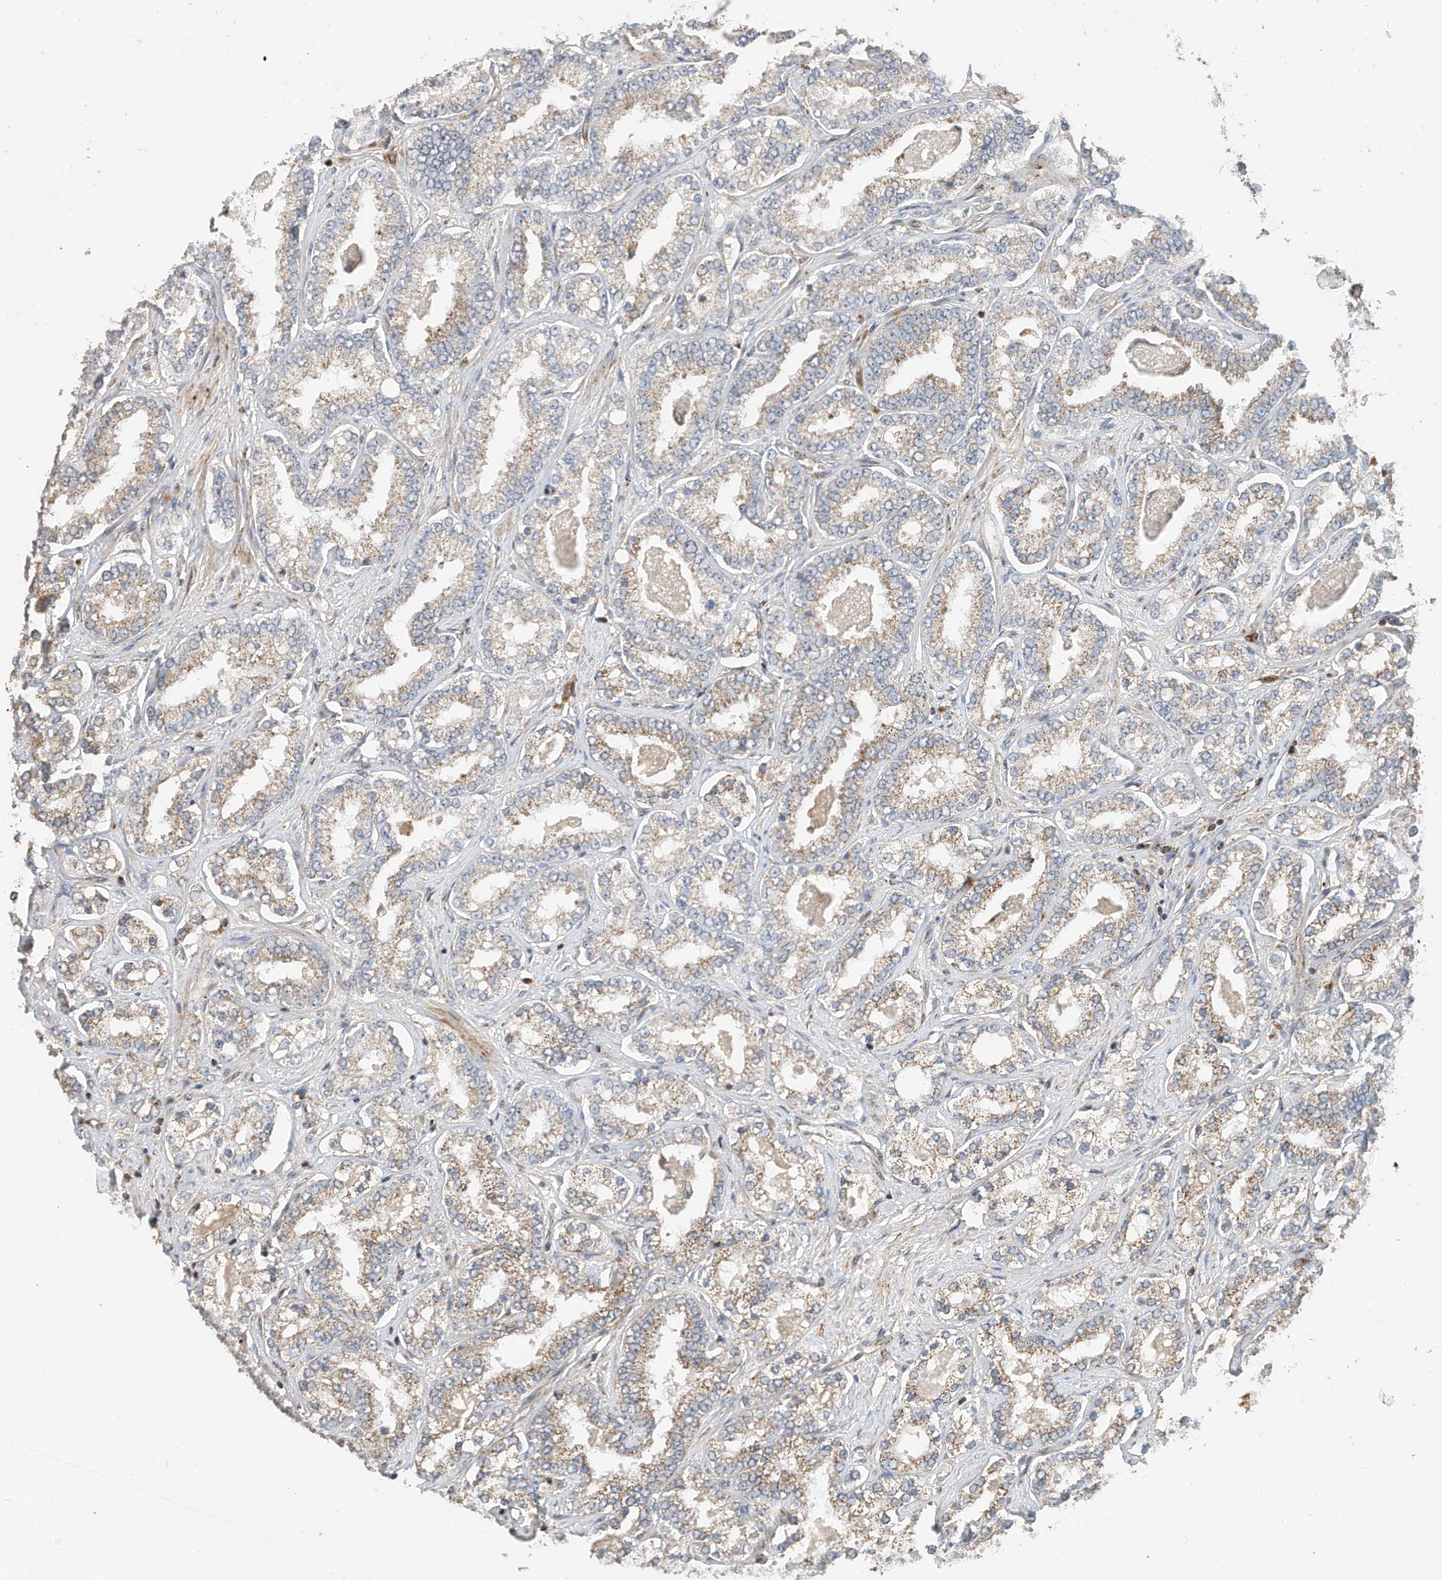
{"staining": {"intensity": "weak", "quantity": "25%-75%", "location": "cytoplasmic/membranous"}, "tissue": "prostate cancer", "cell_type": "Tumor cells", "image_type": "cancer", "snomed": [{"axis": "morphology", "description": "Normal tissue, NOS"}, {"axis": "morphology", "description": "Adenocarcinoma, High grade"}, {"axis": "topography", "description": "Prostate"}], "caption": "Immunohistochemical staining of prostate cancer (high-grade adenocarcinoma) reveals weak cytoplasmic/membranous protein positivity in about 25%-75% of tumor cells. (DAB (3,3'-diaminobenzidine) IHC, brown staining for protein, blue staining for nuclei).", "gene": "CPAMD8", "patient": {"sex": "male", "age": 83}}